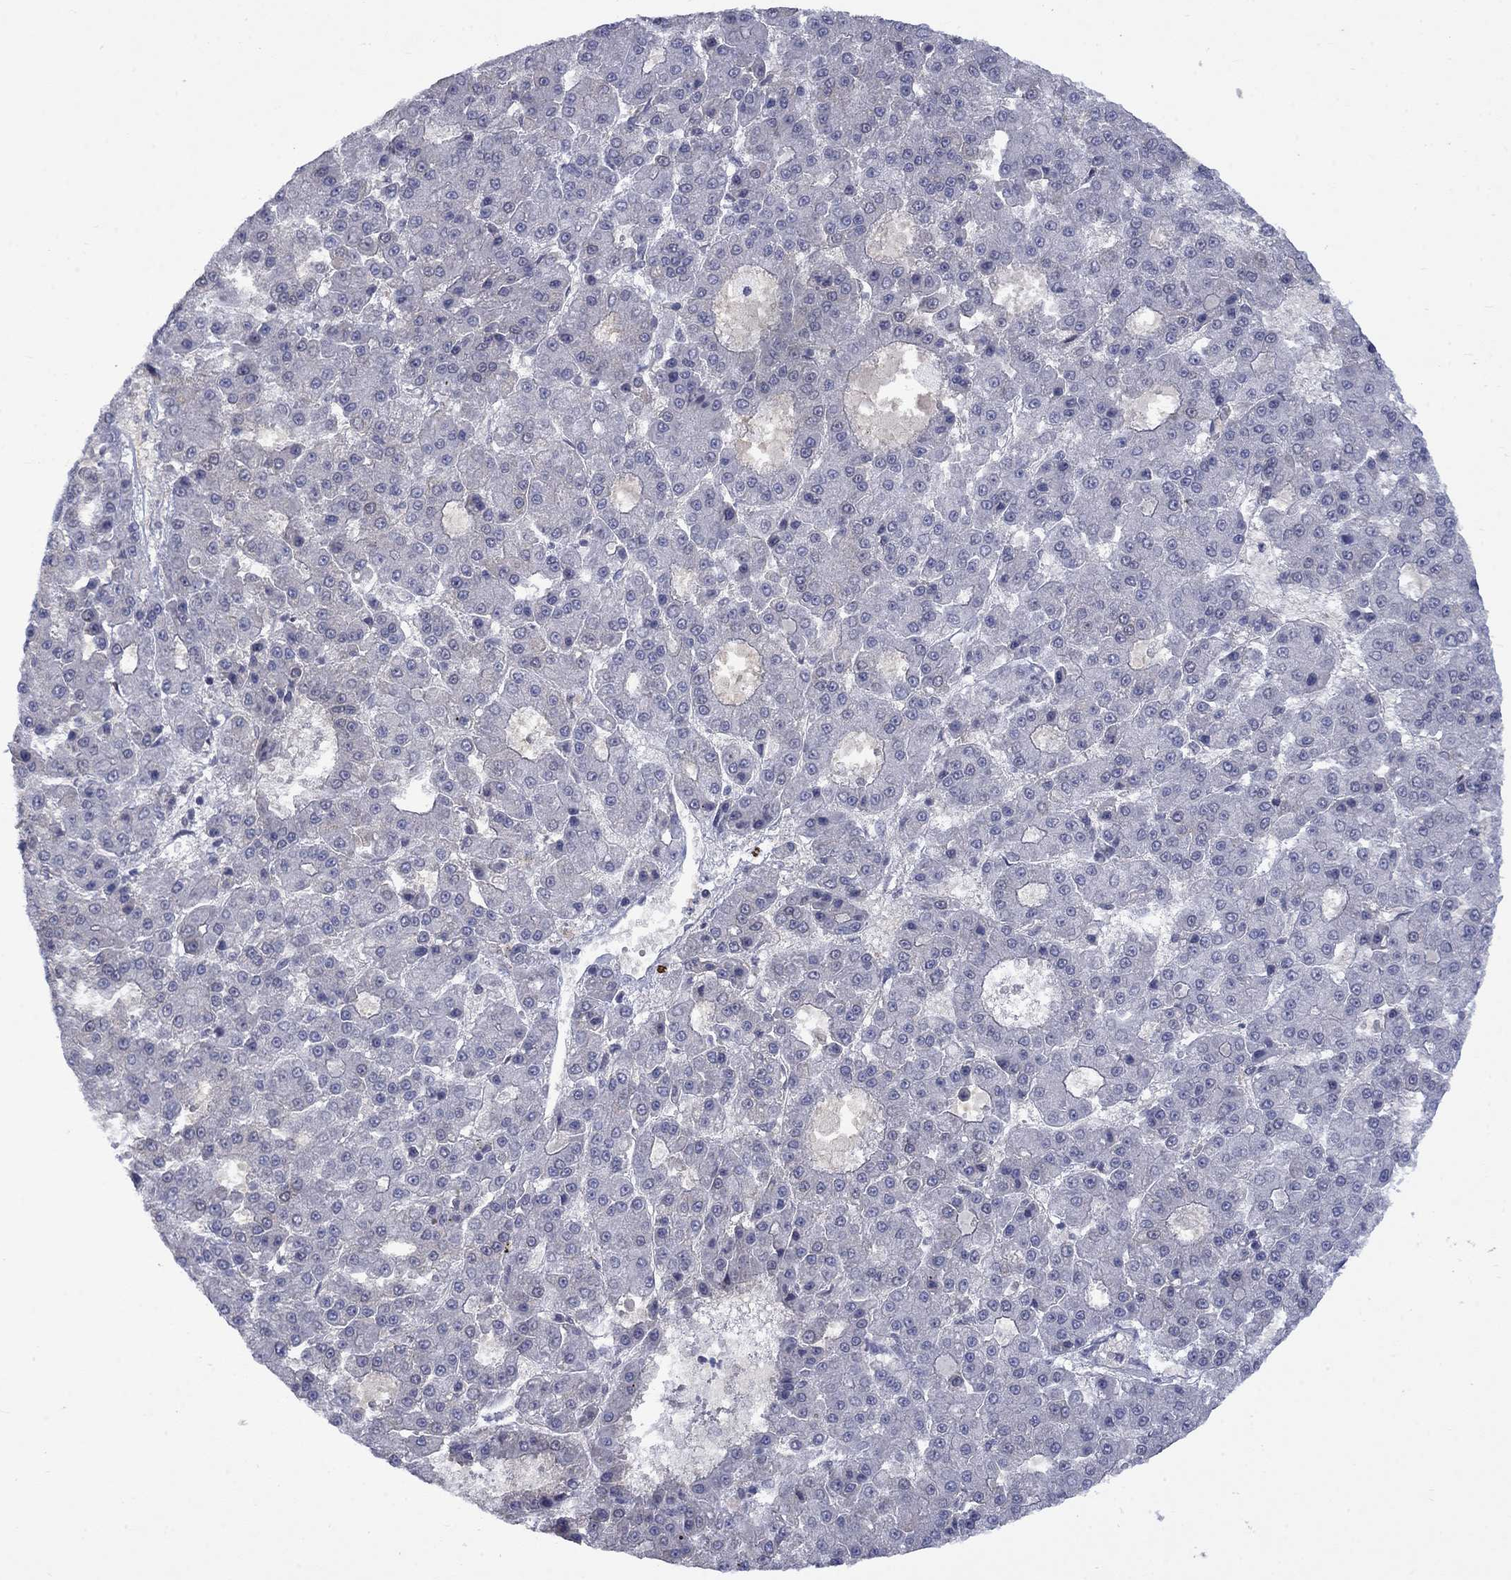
{"staining": {"intensity": "negative", "quantity": "none", "location": "none"}, "tissue": "liver cancer", "cell_type": "Tumor cells", "image_type": "cancer", "snomed": [{"axis": "morphology", "description": "Carcinoma, Hepatocellular, NOS"}, {"axis": "topography", "description": "Liver"}], "caption": "Immunohistochemistry image of neoplastic tissue: liver hepatocellular carcinoma stained with DAB reveals no significant protein expression in tumor cells.", "gene": "NSMF", "patient": {"sex": "male", "age": 70}}